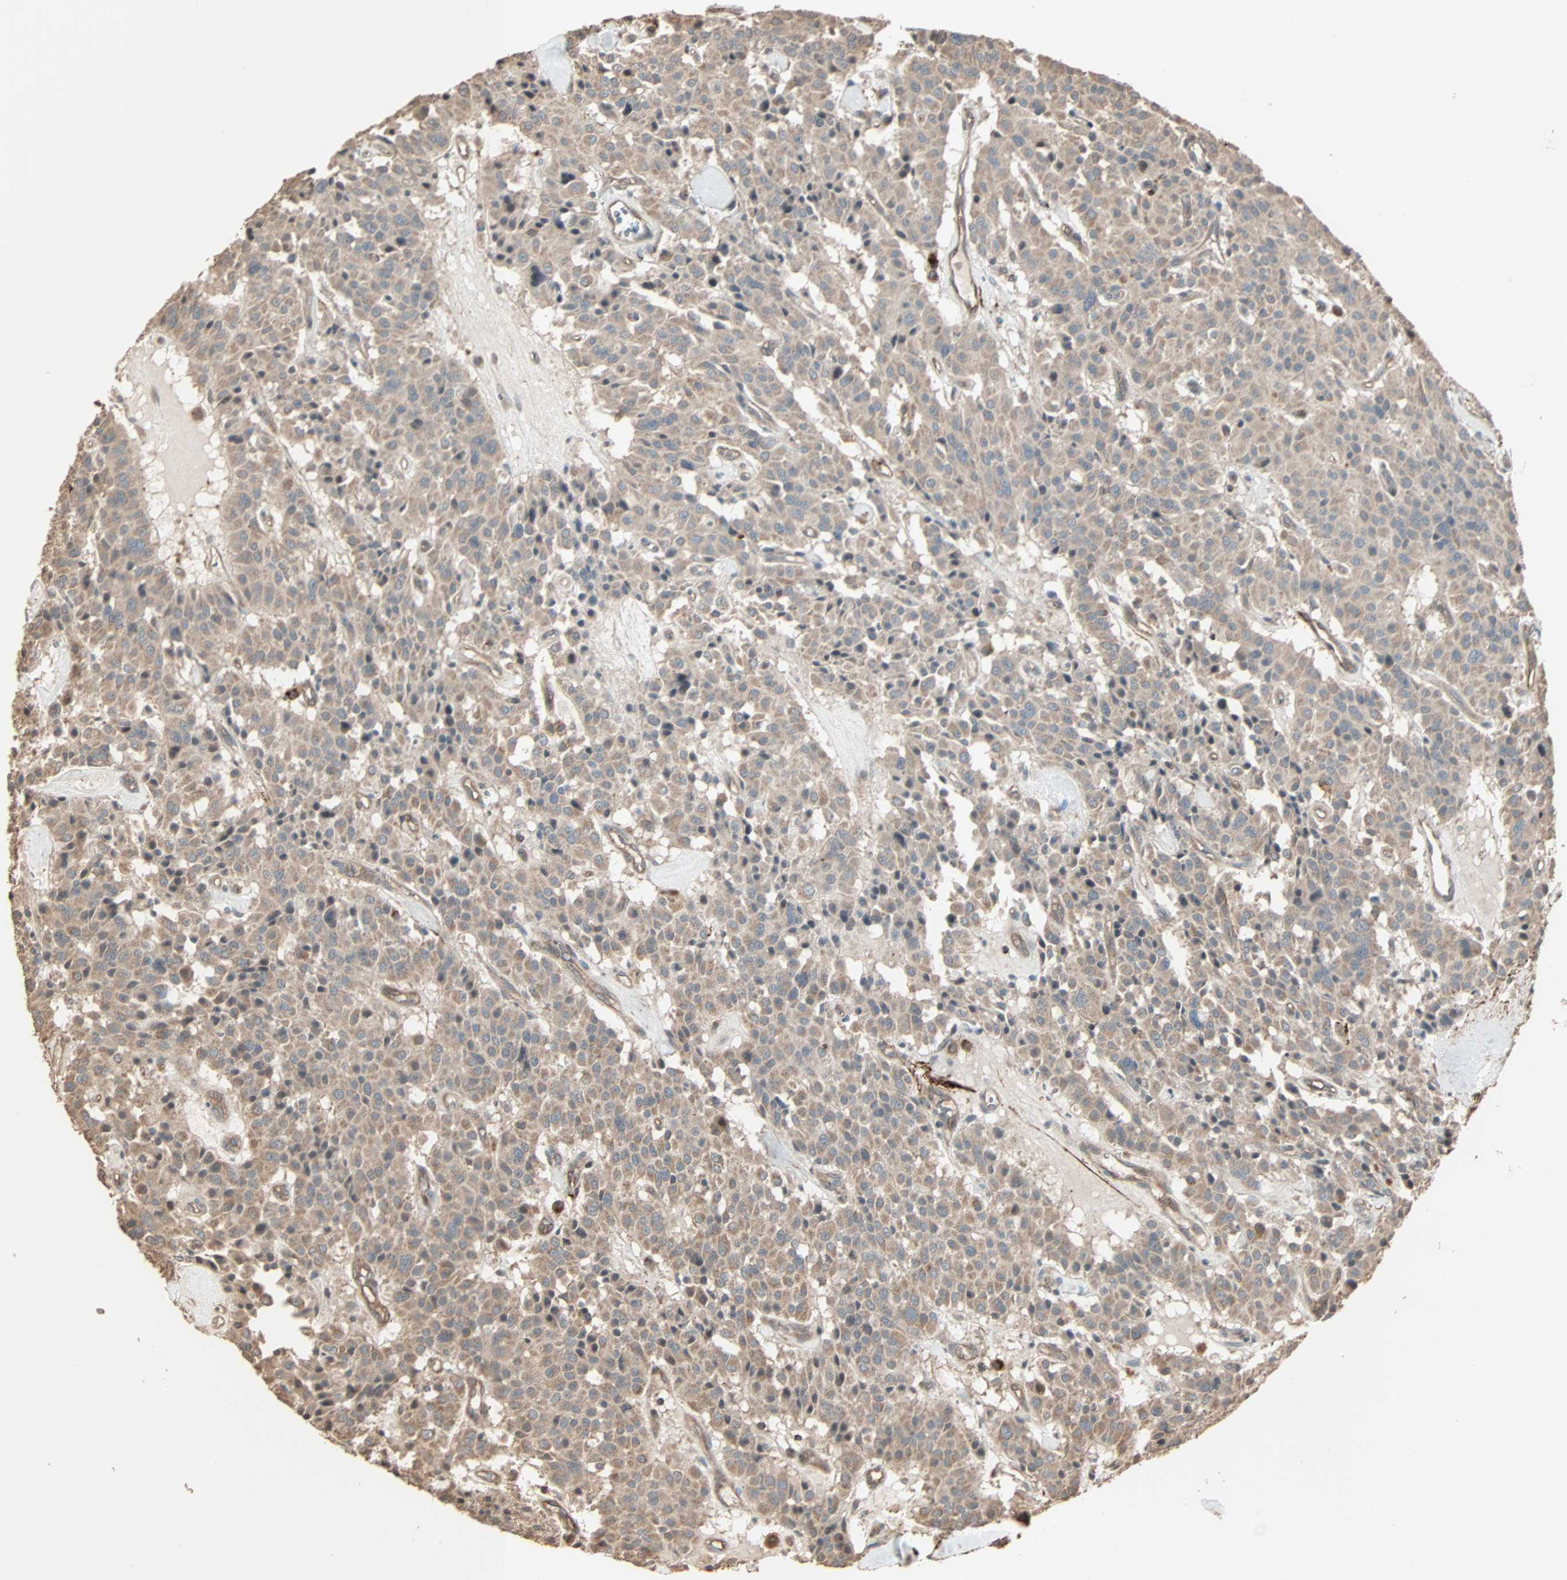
{"staining": {"intensity": "weak", "quantity": ">75%", "location": "cytoplasmic/membranous"}, "tissue": "carcinoid", "cell_type": "Tumor cells", "image_type": "cancer", "snomed": [{"axis": "morphology", "description": "Carcinoid, malignant, NOS"}, {"axis": "topography", "description": "Lung"}], "caption": "Malignant carcinoid stained for a protein displays weak cytoplasmic/membranous positivity in tumor cells. (DAB (3,3'-diaminobenzidine) = brown stain, brightfield microscopy at high magnification).", "gene": "CALCRL", "patient": {"sex": "male", "age": 30}}